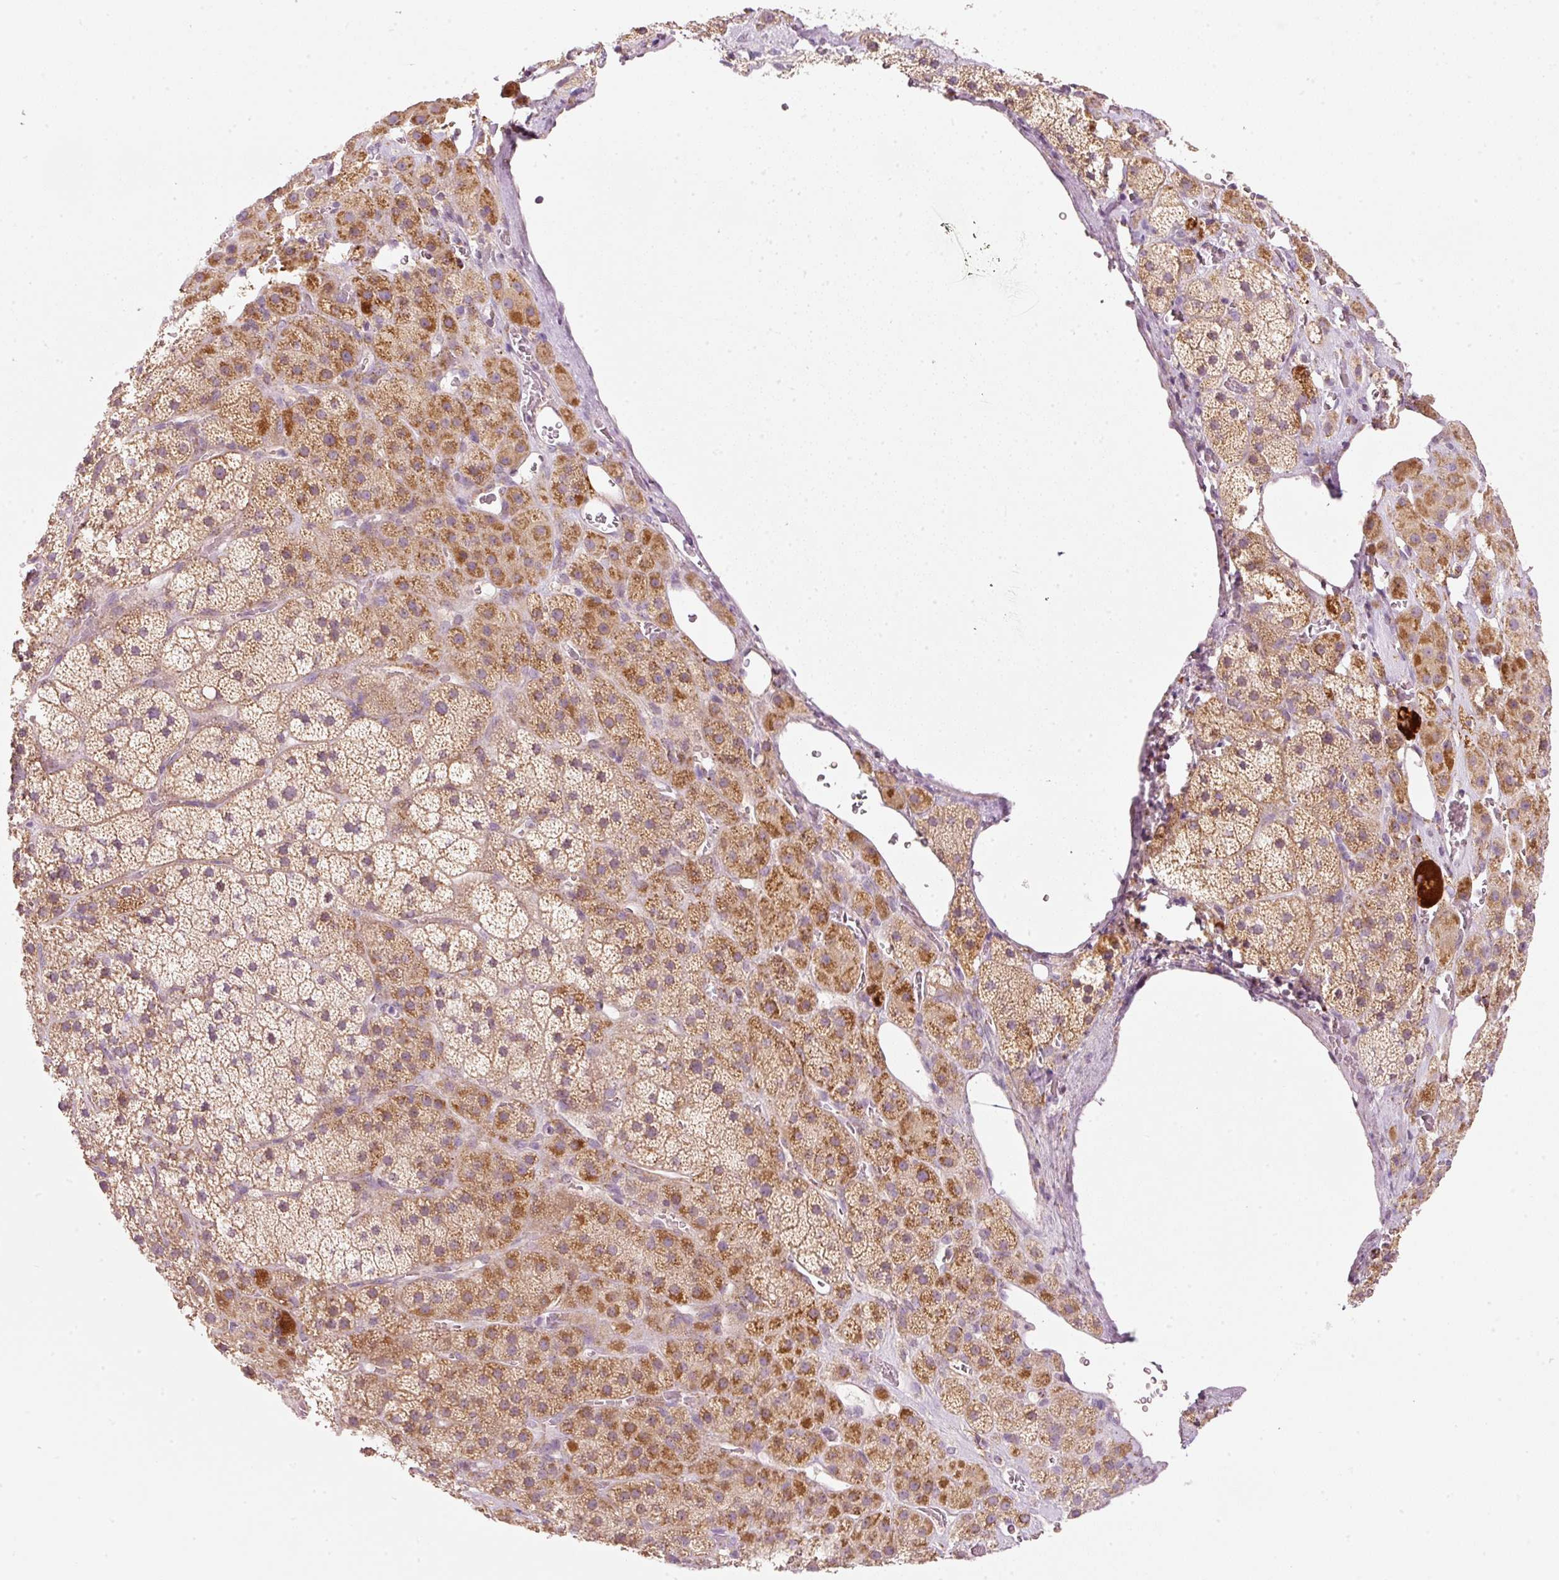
{"staining": {"intensity": "moderate", "quantity": ">75%", "location": "cytoplasmic/membranous"}, "tissue": "adrenal gland", "cell_type": "Glandular cells", "image_type": "normal", "snomed": [{"axis": "morphology", "description": "Normal tissue, NOS"}, {"axis": "topography", "description": "Adrenal gland"}], "caption": "A brown stain labels moderate cytoplasmic/membranous positivity of a protein in glandular cells of benign adrenal gland.", "gene": "FAM78B", "patient": {"sex": "male", "age": 57}}